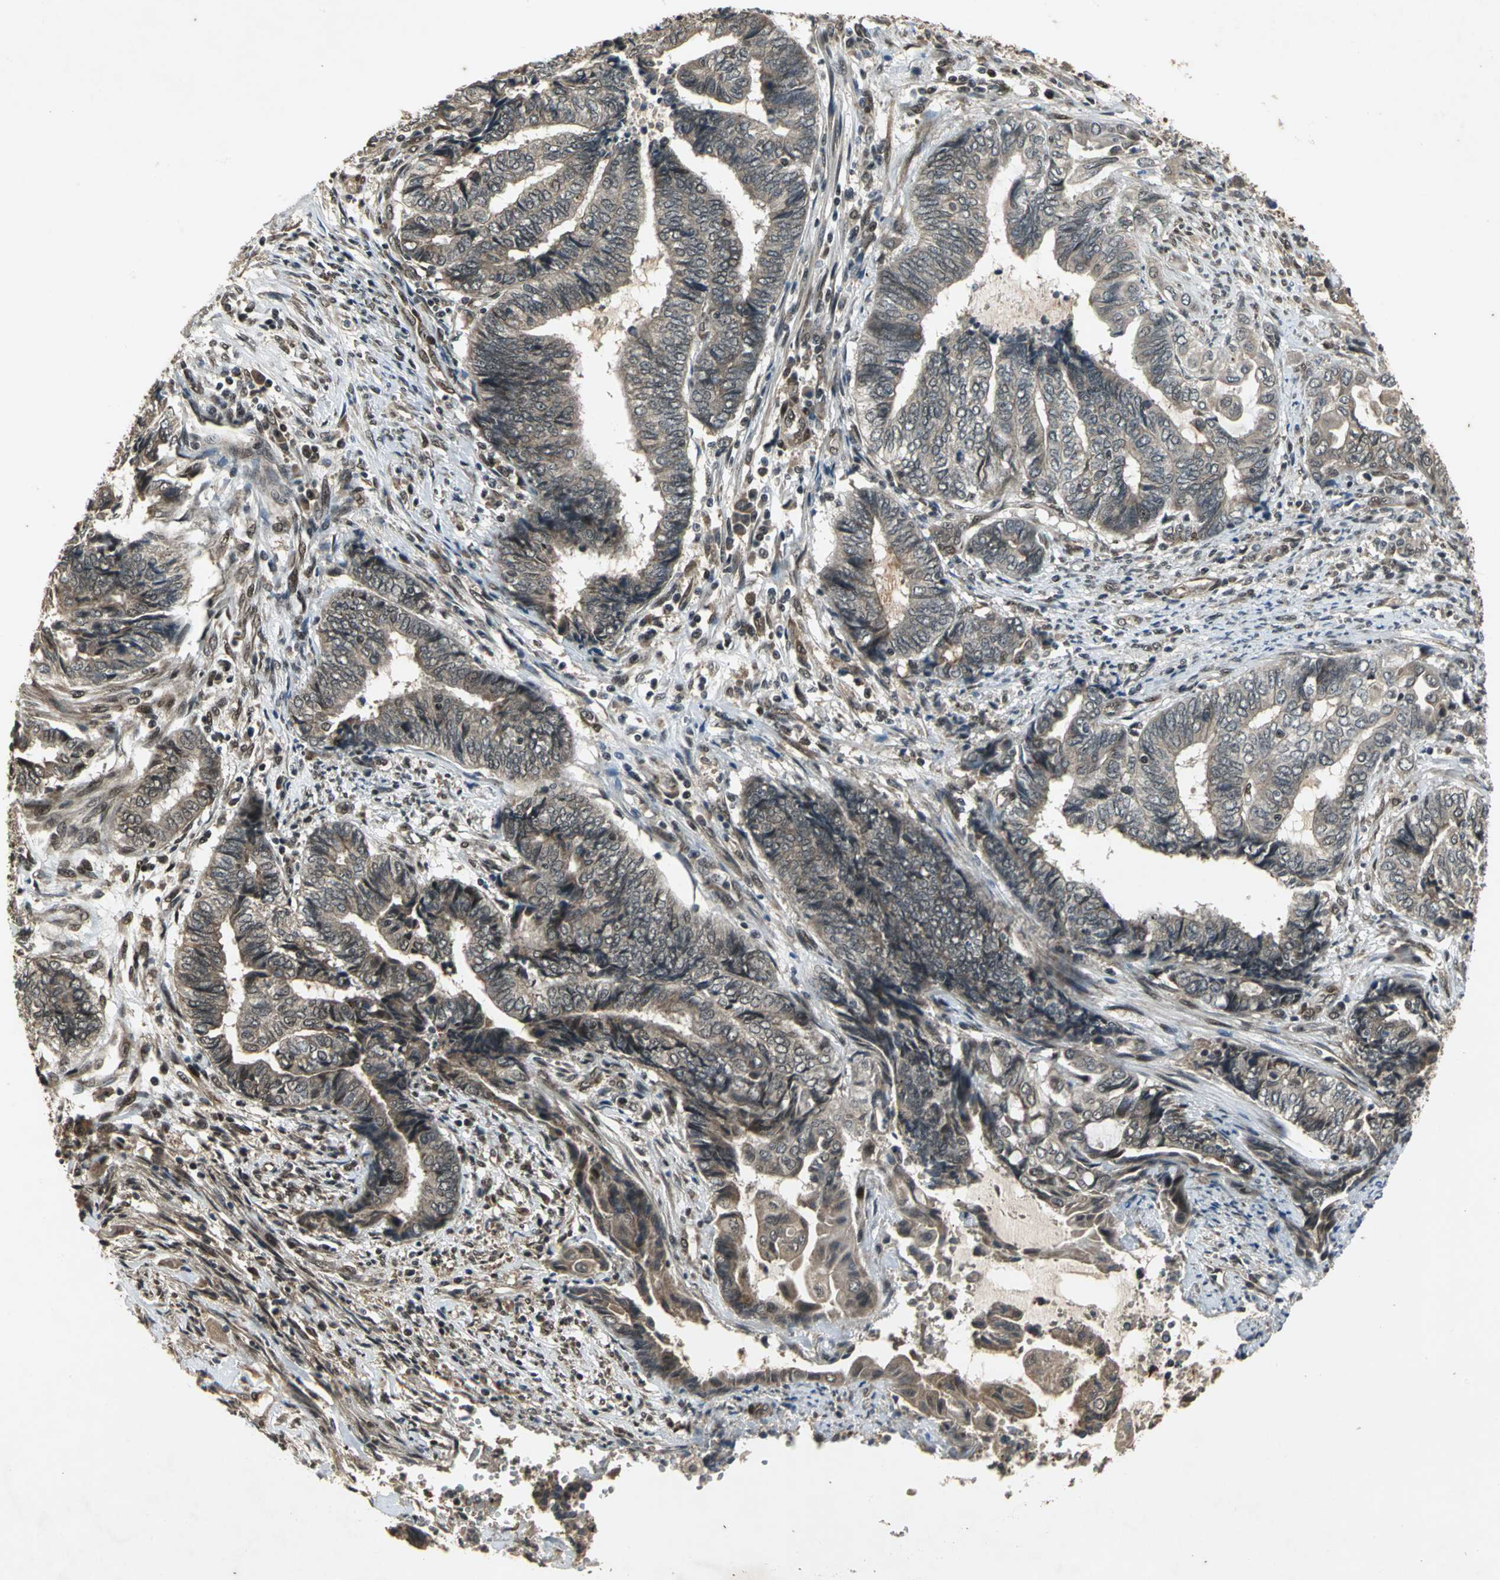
{"staining": {"intensity": "weak", "quantity": ">75%", "location": "cytoplasmic/membranous"}, "tissue": "endometrial cancer", "cell_type": "Tumor cells", "image_type": "cancer", "snomed": [{"axis": "morphology", "description": "Adenocarcinoma, NOS"}, {"axis": "topography", "description": "Uterus"}, {"axis": "topography", "description": "Endometrium"}], "caption": "Immunohistochemical staining of endometrial cancer demonstrates low levels of weak cytoplasmic/membranous positivity in approximately >75% of tumor cells.", "gene": "NOTCH3", "patient": {"sex": "female", "age": 70}}